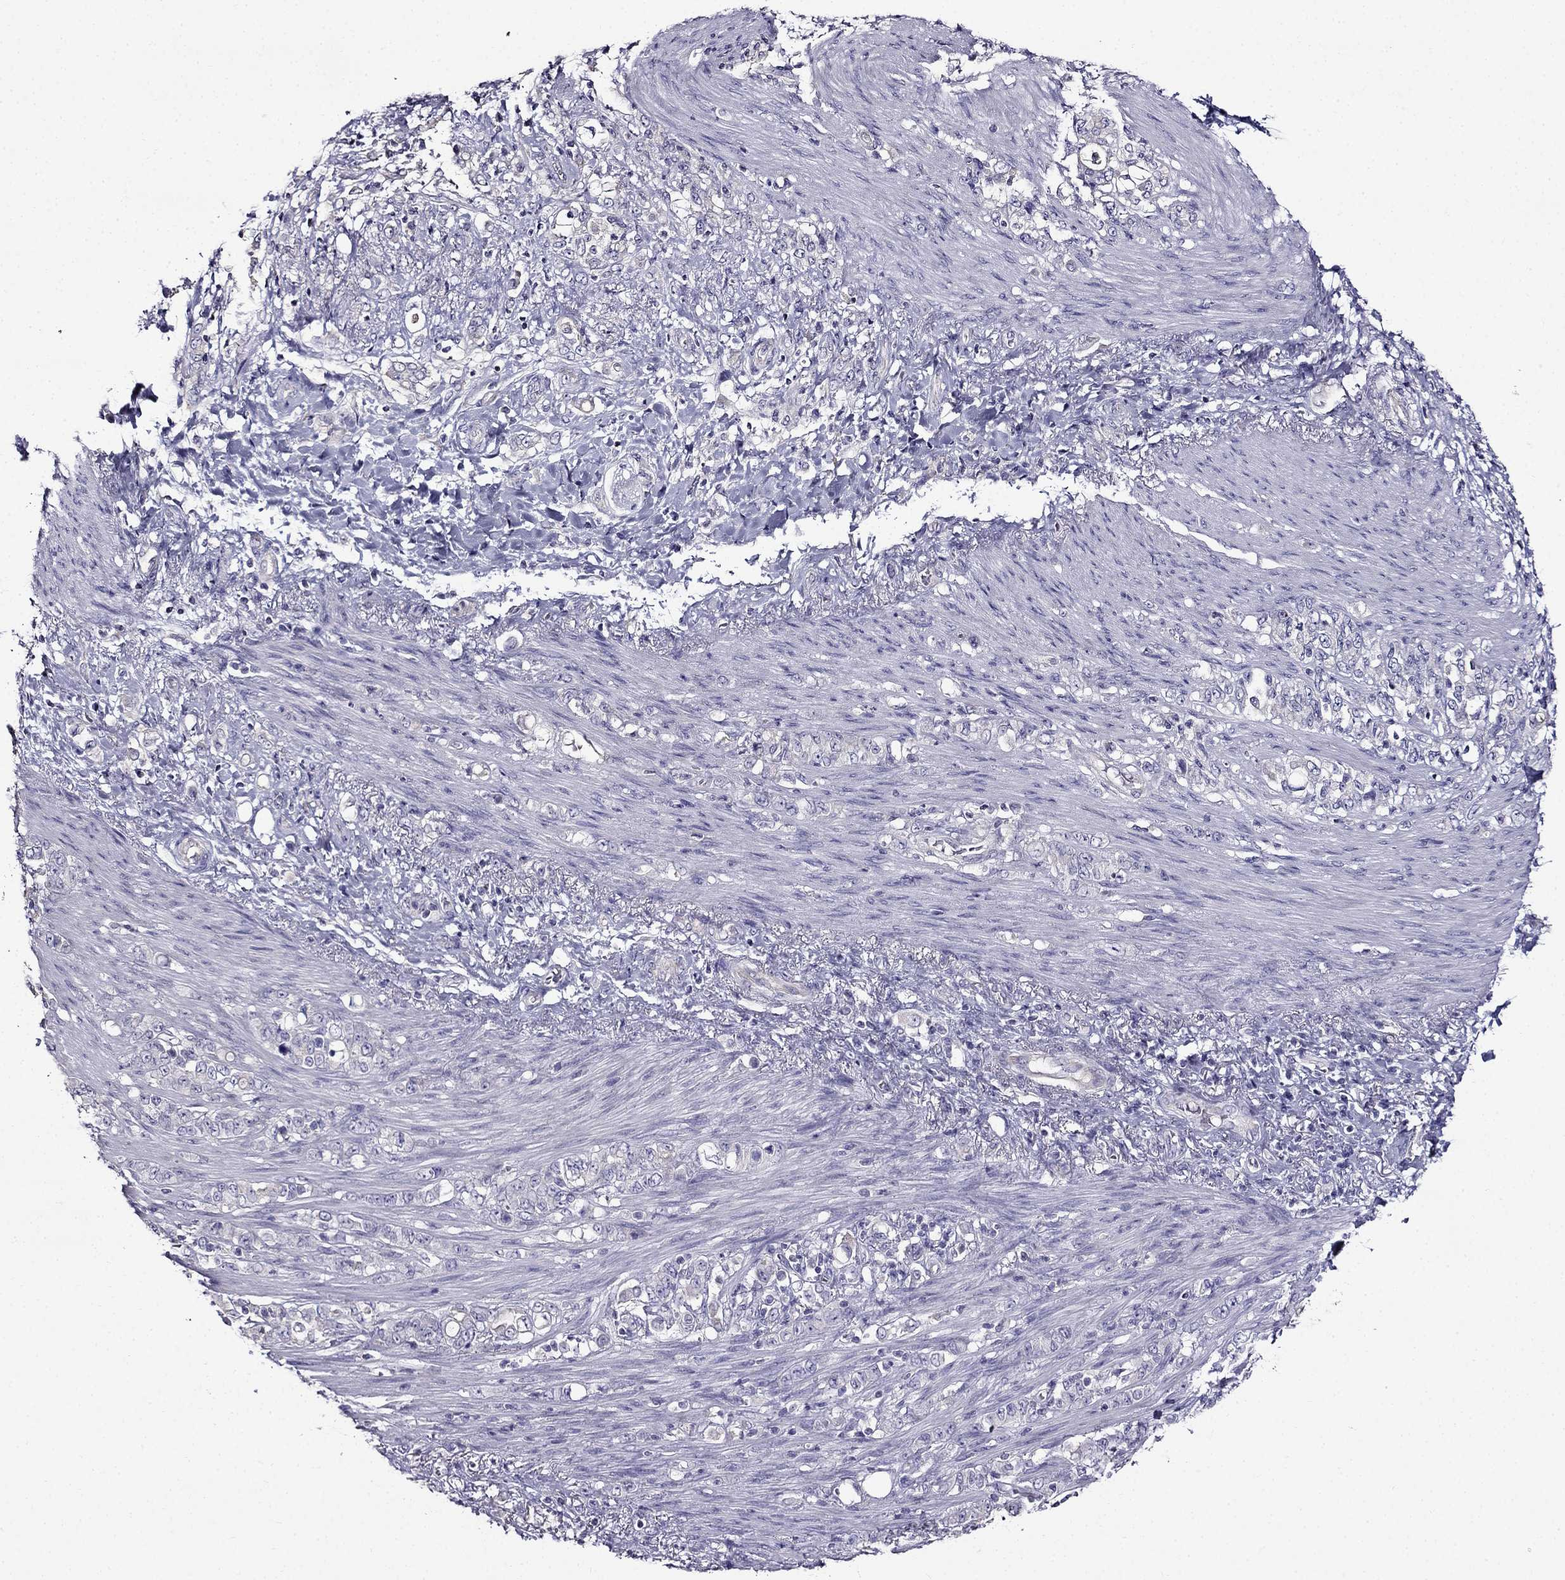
{"staining": {"intensity": "negative", "quantity": "none", "location": "none"}, "tissue": "stomach cancer", "cell_type": "Tumor cells", "image_type": "cancer", "snomed": [{"axis": "morphology", "description": "Adenocarcinoma, NOS"}, {"axis": "topography", "description": "Stomach"}], "caption": "DAB (3,3'-diaminobenzidine) immunohistochemical staining of stomach cancer (adenocarcinoma) demonstrates no significant positivity in tumor cells. (Stains: DAB immunohistochemistry (IHC) with hematoxylin counter stain, Microscopy: brightfield microscopy at high magnification).", "gene": "TMEM266", "patient": {"sex": "female", "age": 79}}